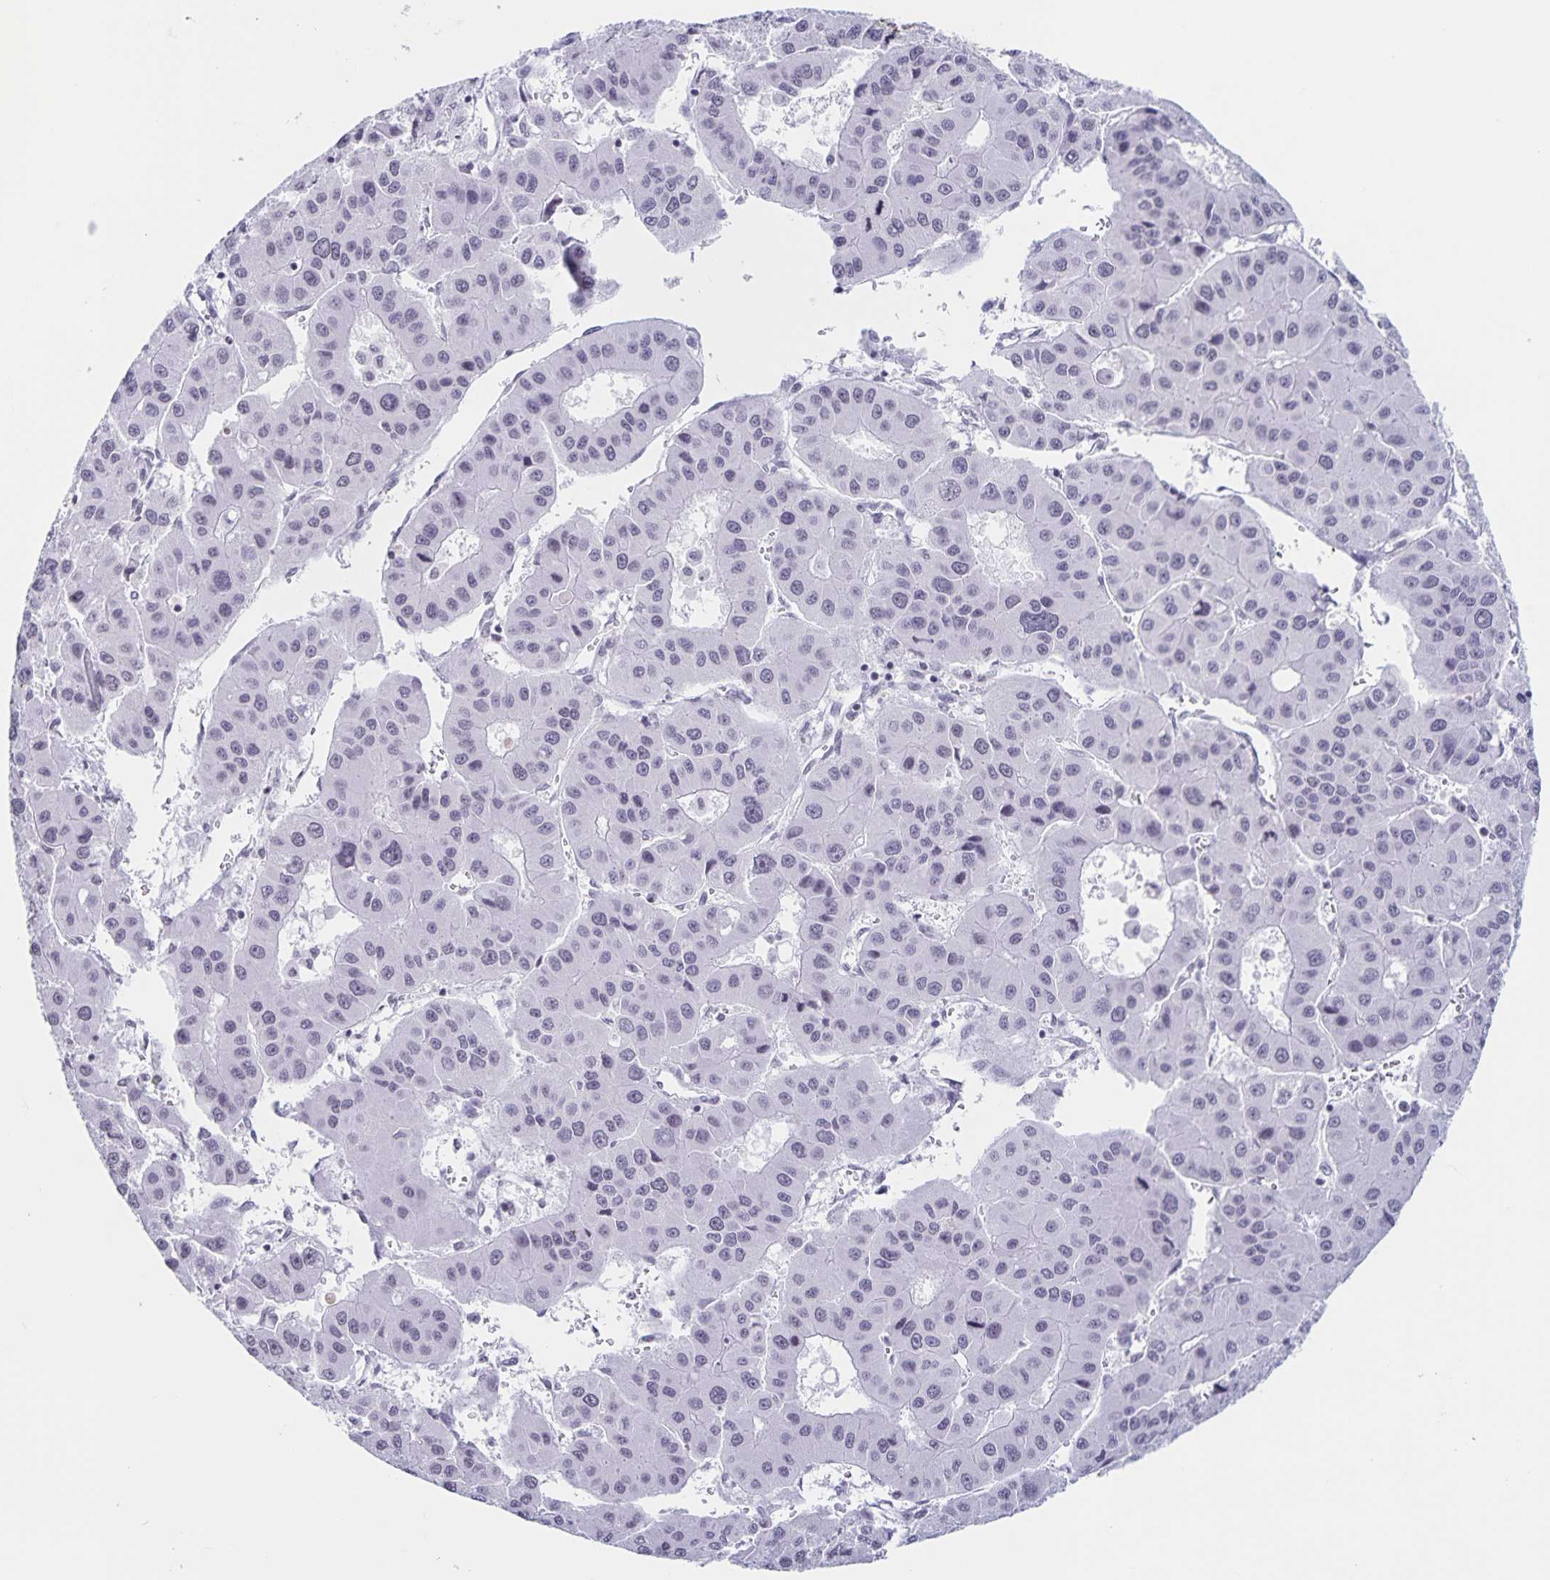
{"staining": {"intensity": "negative", "quantity": "none", "location": "none"}, "tissue": "liver cancer", "cell_type": "Tumor cells", "image_type": "cancer", "snomed": [{"axis": "morphology", "description": "Carcinoma, Hepatocellular, NOS"}, {"axis": "topography", "description": "Liver"}], "caption": "Protein analysis of hepatocellular carcinoma (liver) exhibits no significant expression in tumor cells.", "gene": "LCE6A", "patient": {"sex": "male", "age": 73}}